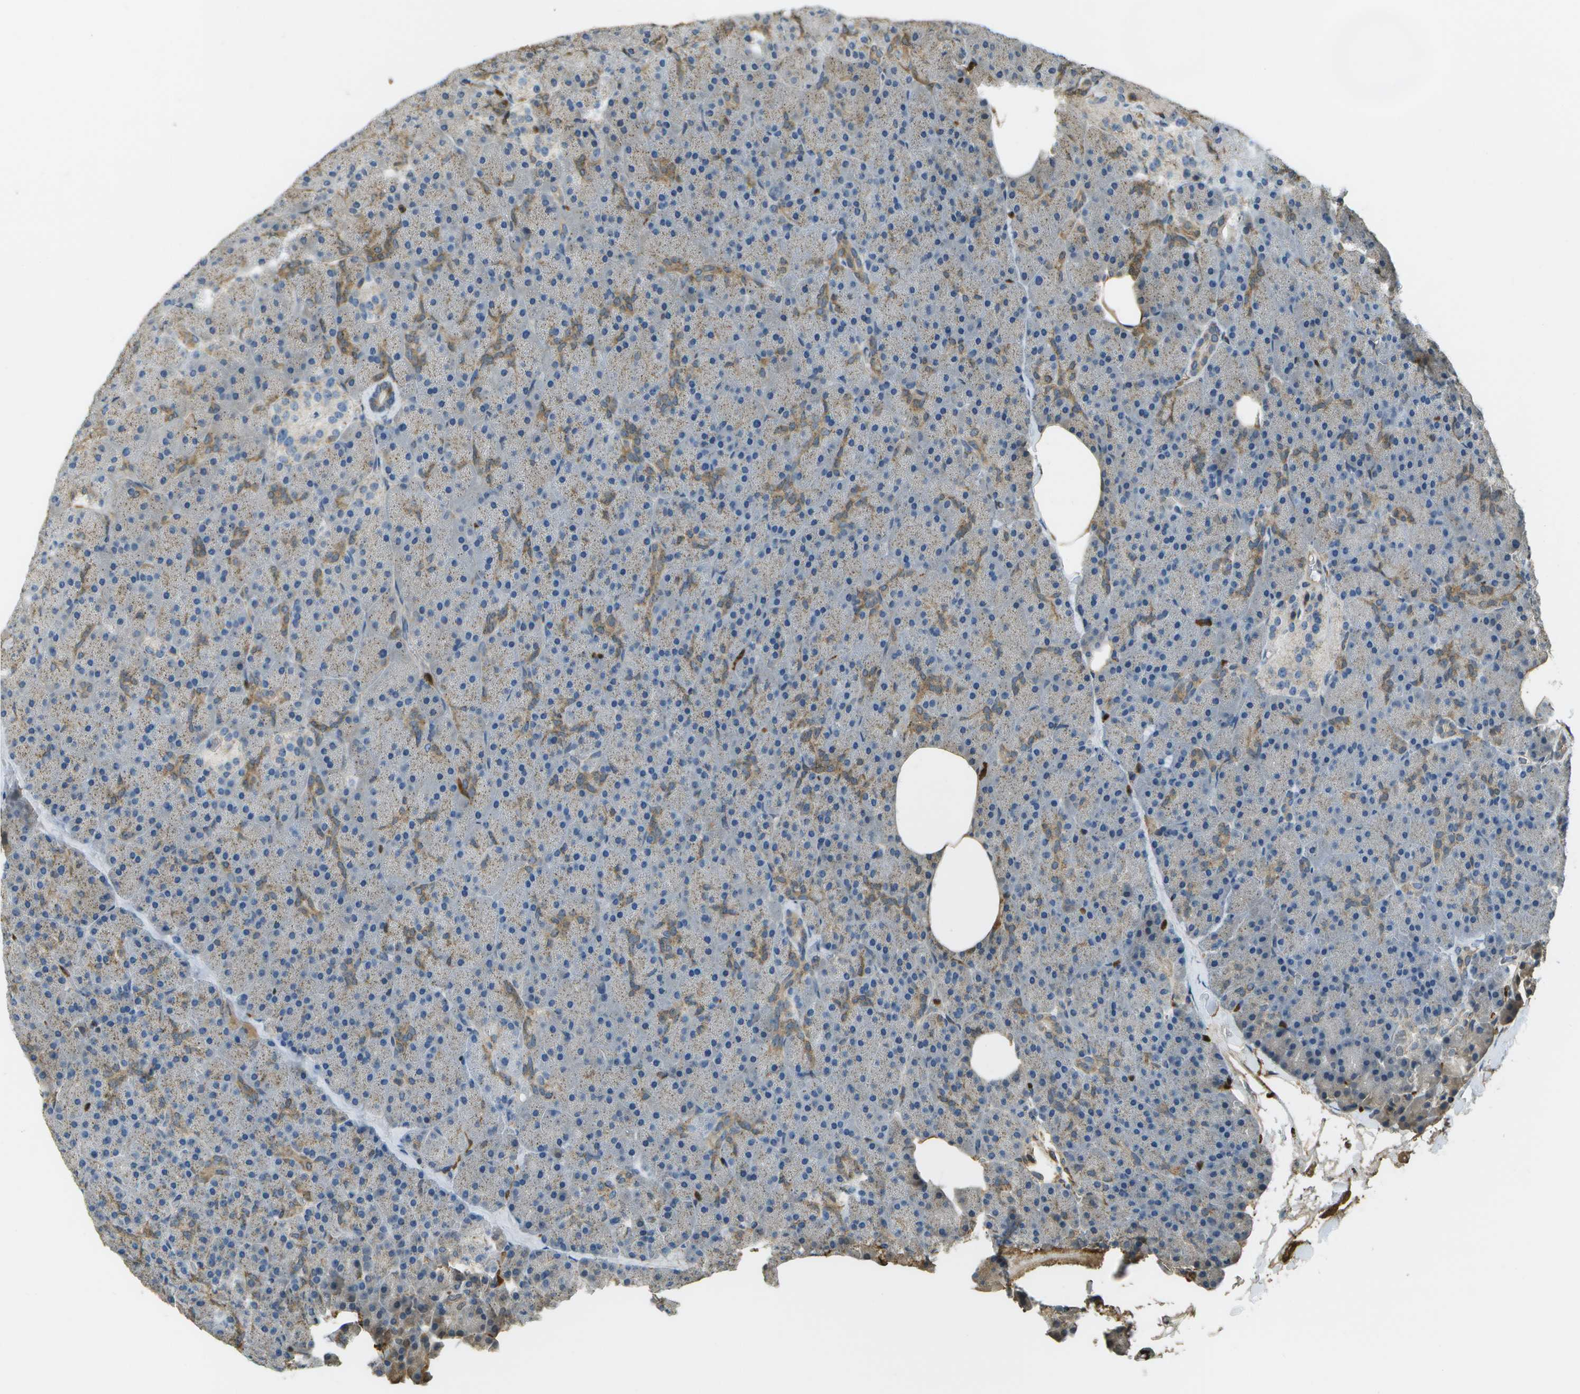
{"staining": {"intensity": "moderate", "quantity": "<25%", "location": "cytoplasmic/membranous"}, "tissue": "pancreas", "cell_type": "Exocrine glandular cells", "image_type": "normal", "snomed": [{"axis": "morphology", "description": "Normal tissue, NOS"}, {"axis": "topography", "description": "Pancreas"}], "caption": "This histopathology image displays IHC staining of benign human pancreas, with low moderate cytoplasmic/membranous staining in about <25% of exocrine glandular cells.", "gene": "CACHD1", "patient": {"sex": "female", "age": 35}}